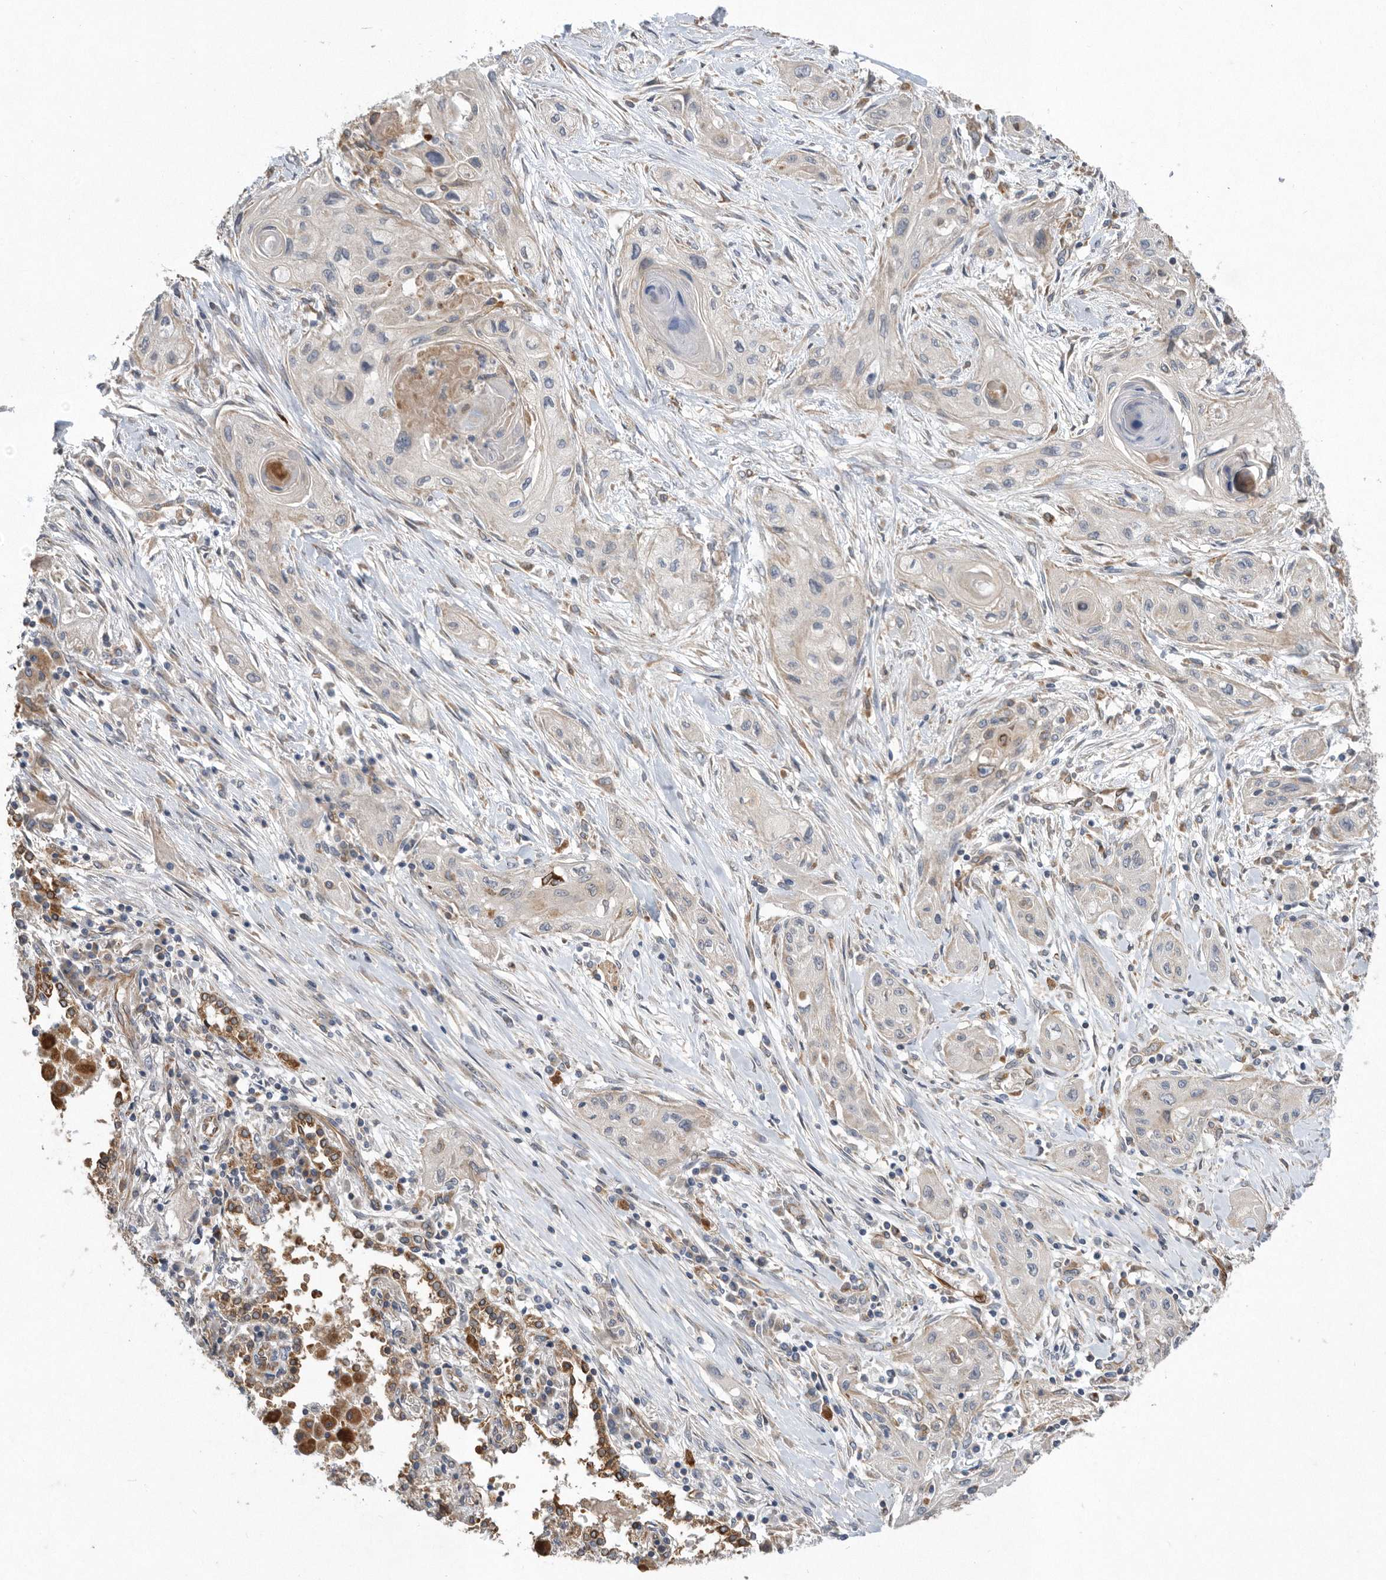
{"staining": {"intensity": "negative", "quantity": "none", "location": "none"}, "tissue": "lung cancer", "cell_type": "Tumor cells", "image_type": "cancer", "snomed": [{"axis": "morphology", "description": "Squamous cell carcinoma, NOS"}, {"axis": "topography", "description": "Lung"}], "caption": "DAB immunohistochemical staining of lung cancer reveals no significant staining in tumor cells.", "gene": "PON2", "patient": {"sex": "female", "age": 47}}